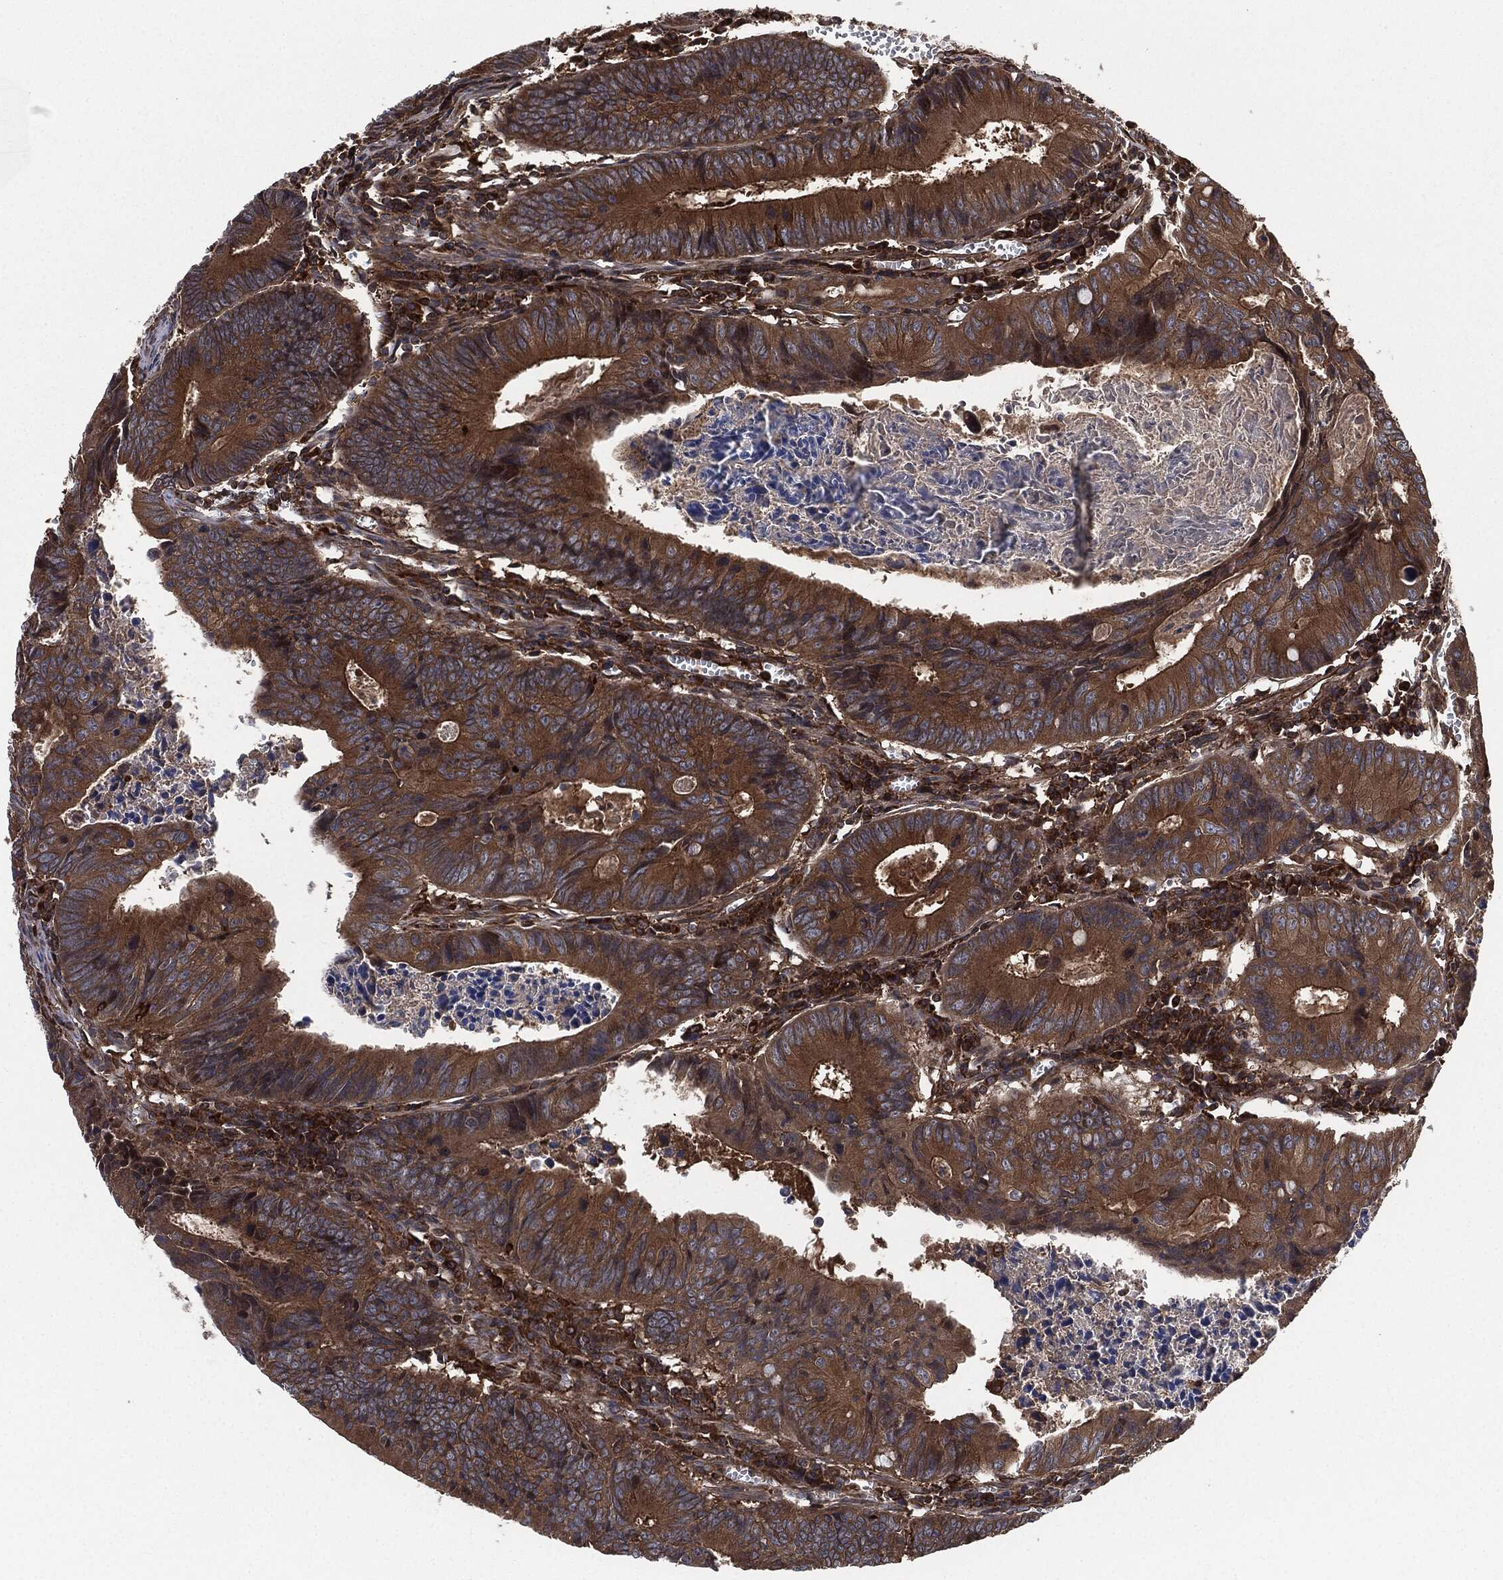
{"staining": {"intensity": "strong", "quantity": ">75%", "location": "cytoplasmic/membranous"}, "tissue": "colorectal cancer", "cell_type": "Tumor cells", "image_type": "cancer", "snomed": [{"axis": "morphology", "description": "Adenocarcinoma, NOS"}, {"axis": "topography", "description": "Colon"}], "caption": "Protein expression analysis of adenocarcinoma (colorectal) exhibits strong cytoplasmic/membranous staining in approximately >75% of tumor cells.", "gene": "RAP1GDS1", "patient": {"sex": "female", "age": 87}}